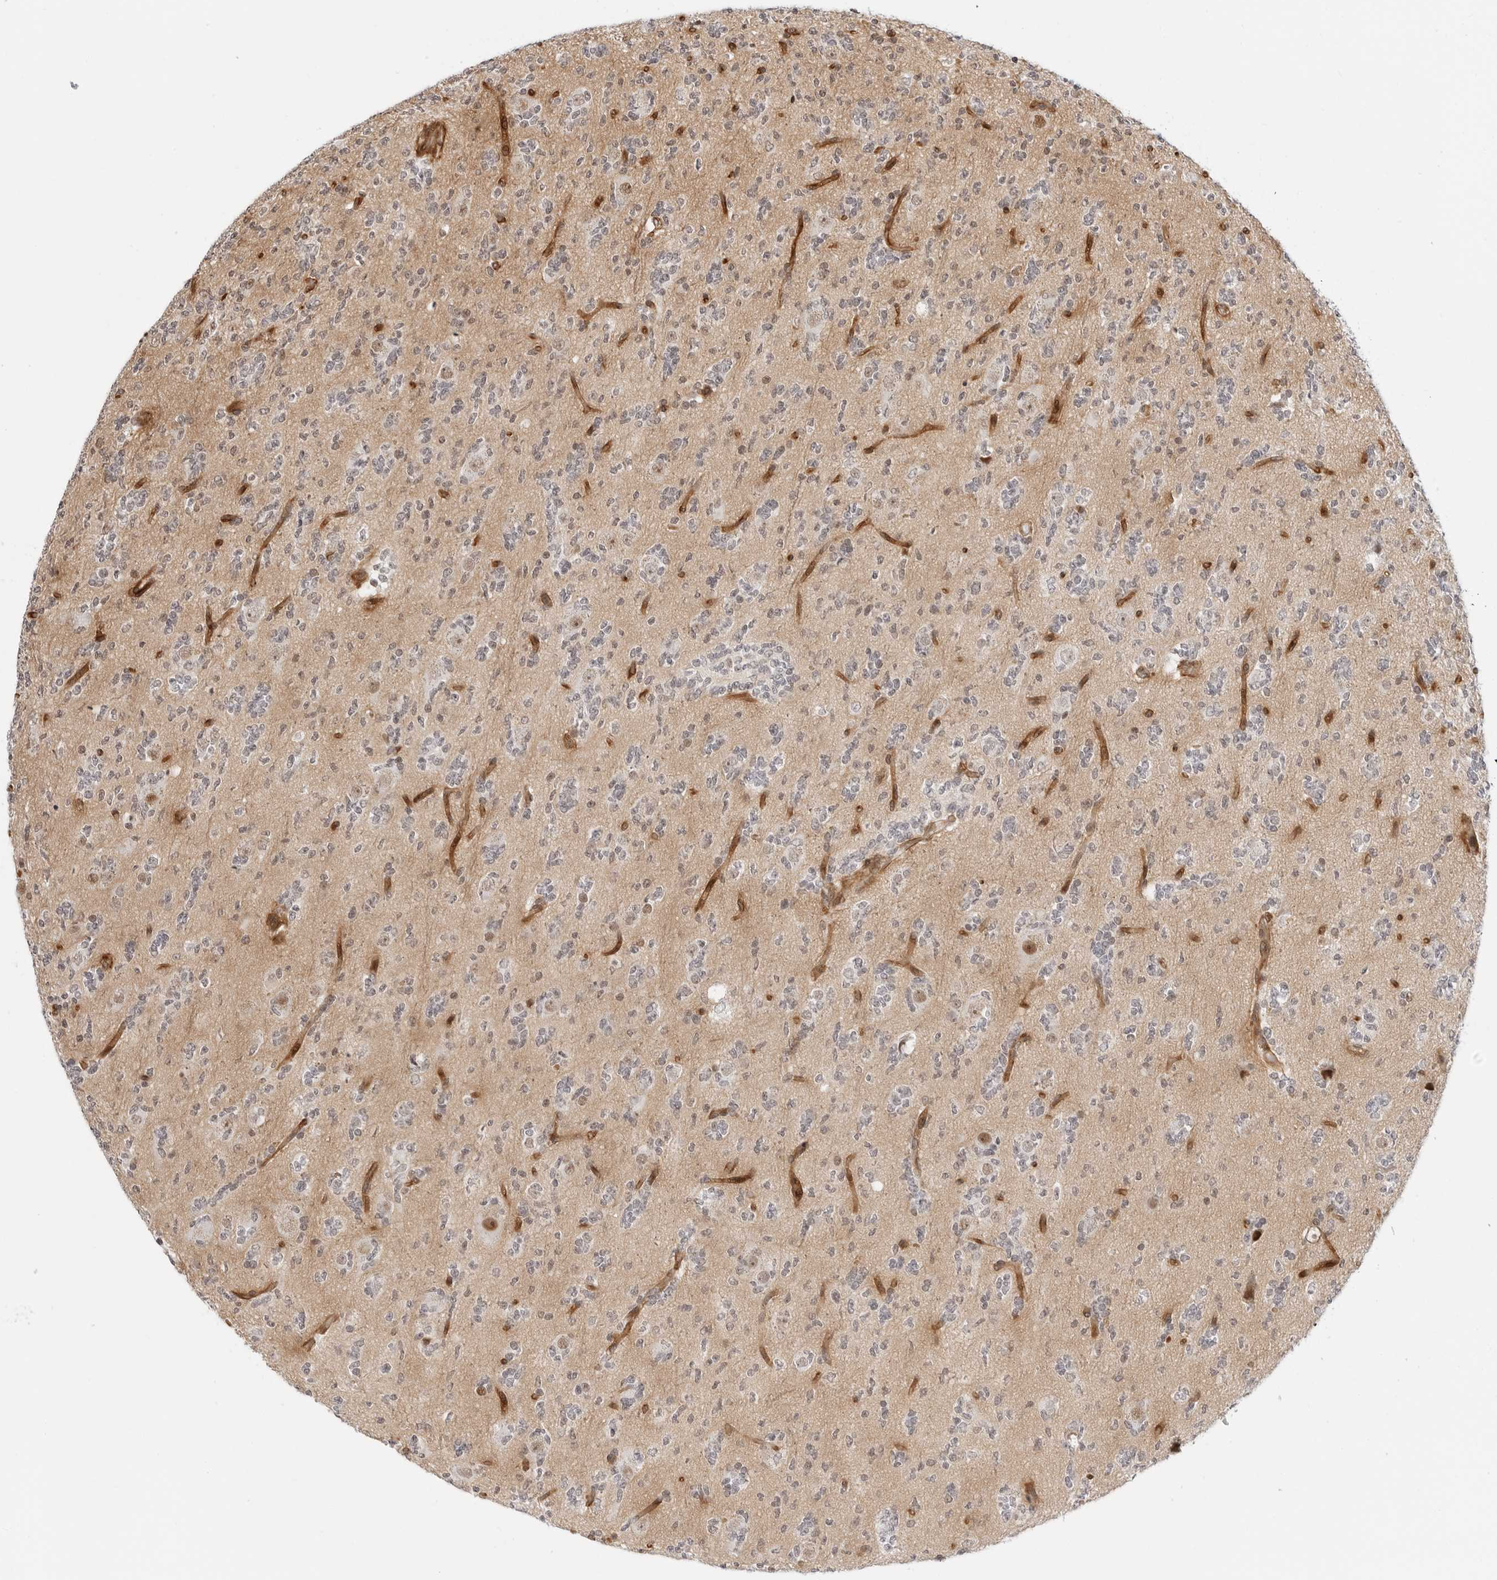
{"staining": {"intensity": "negative", "quantity": "none", "location": "none"}, "tissue": "glioma", "cell_type": "Tumor cells", "image_type": "cancer", "snomed": [{"axis": "morphology", "description": "Glioma, malignant, High grade"}, {"axis": "topography", "description": "Brain"}], "caption": "Tumor cells show no significant protein positivity in malignant glioma (high-grade). (DAB immunohistochemistry, high magnification).", "gene": "ZNF613", "patient": {"sex": "female", "age": 62}}